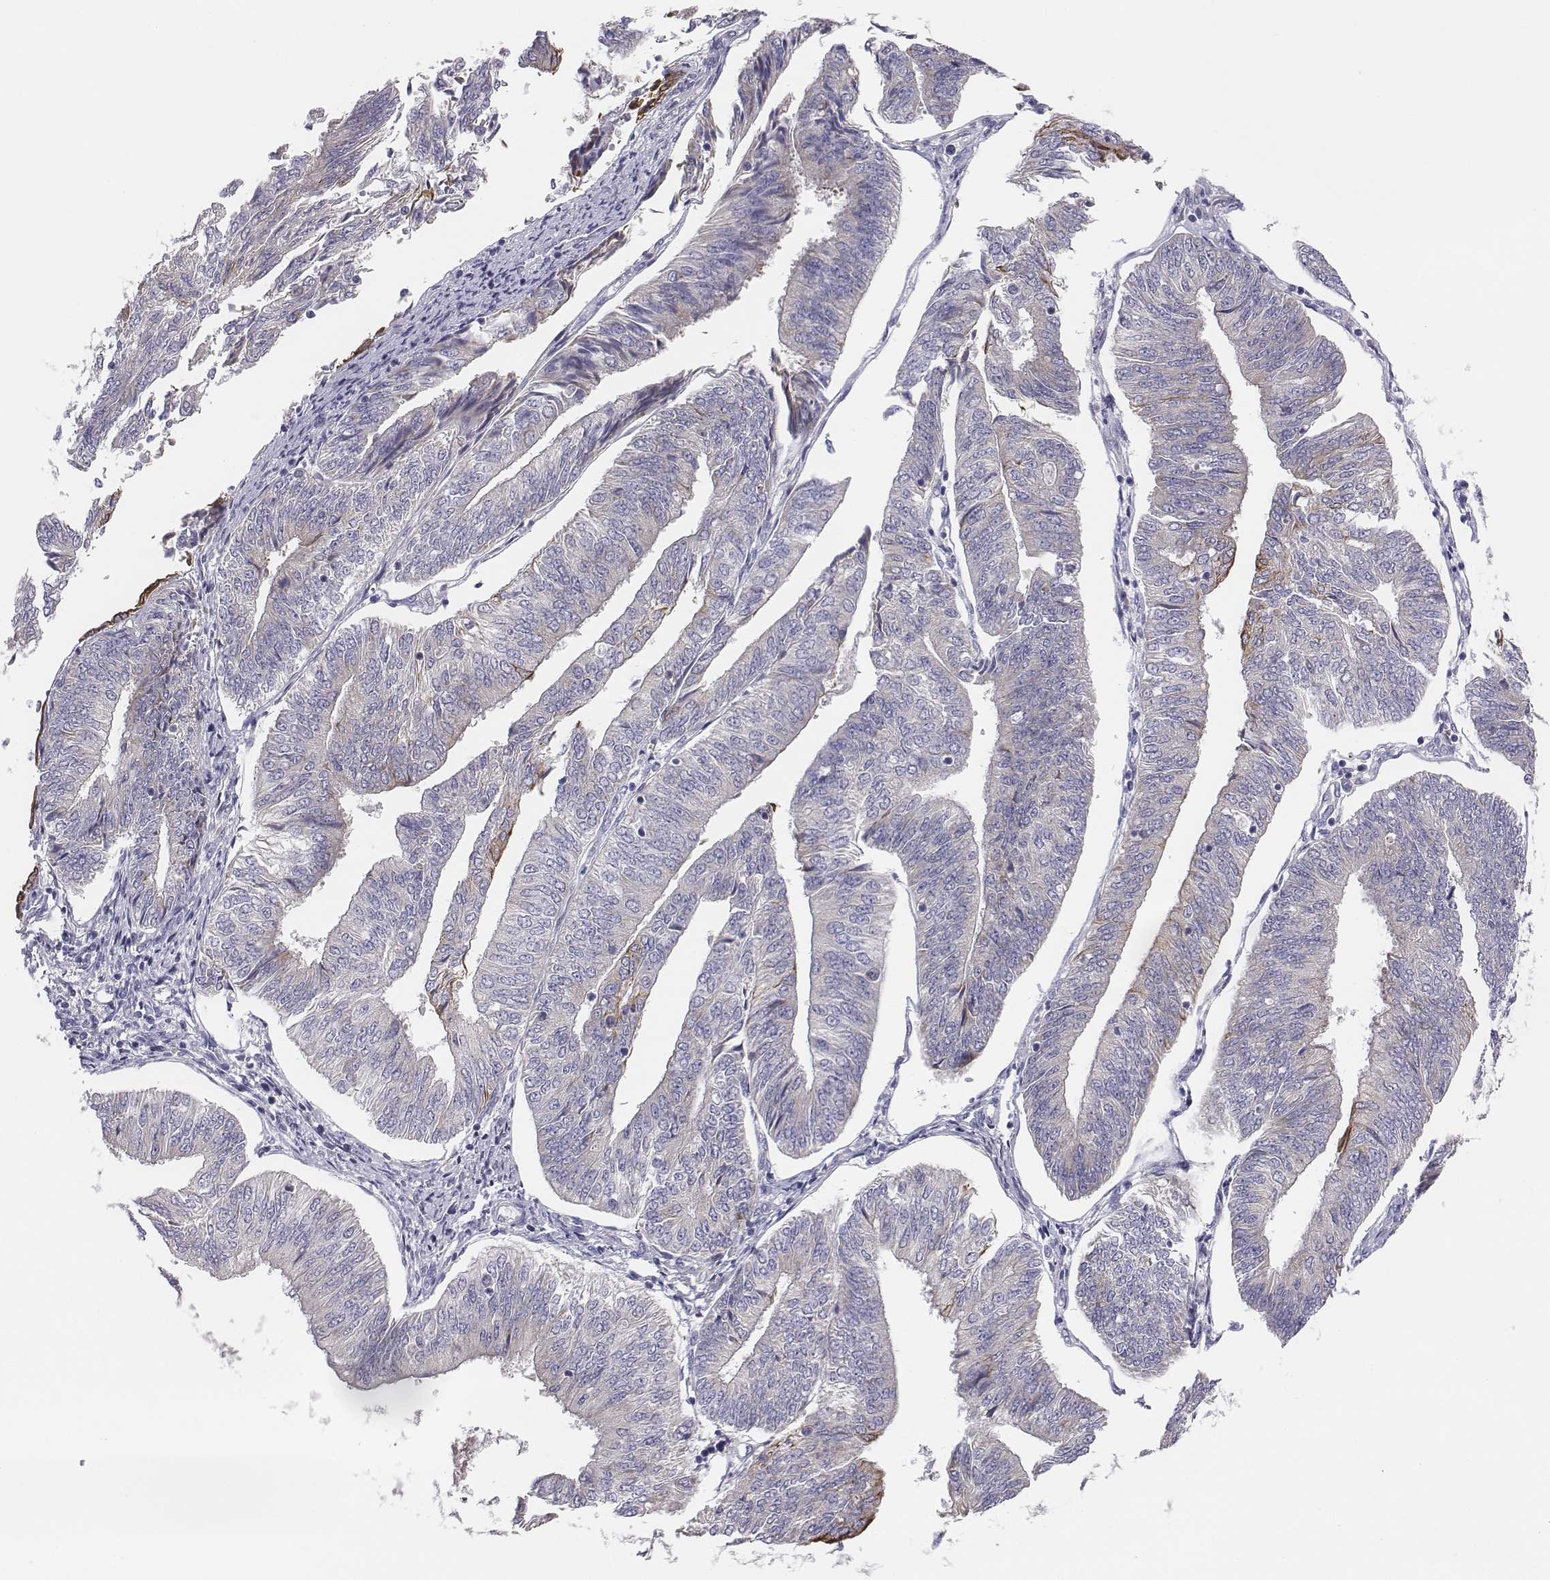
{"staining": {"intensity": "negative", "quantity": "none", "location": "none"}, "tissue": "endometrial cancer", "cell_type": "Tumor cells", "image_type": "cancer", "snomed": [{"axis": "morphology", "description": "Adenocarcinoma, NOS"}, {"axis": "topography", "description": "Endometrium"}], "caption": "Histopathology image shows no protein positivity in tumor cells of endometrial adenocarcinoma tissue.", "gene": "CHST14", "patient": {"sex": "female", "age": 58}}